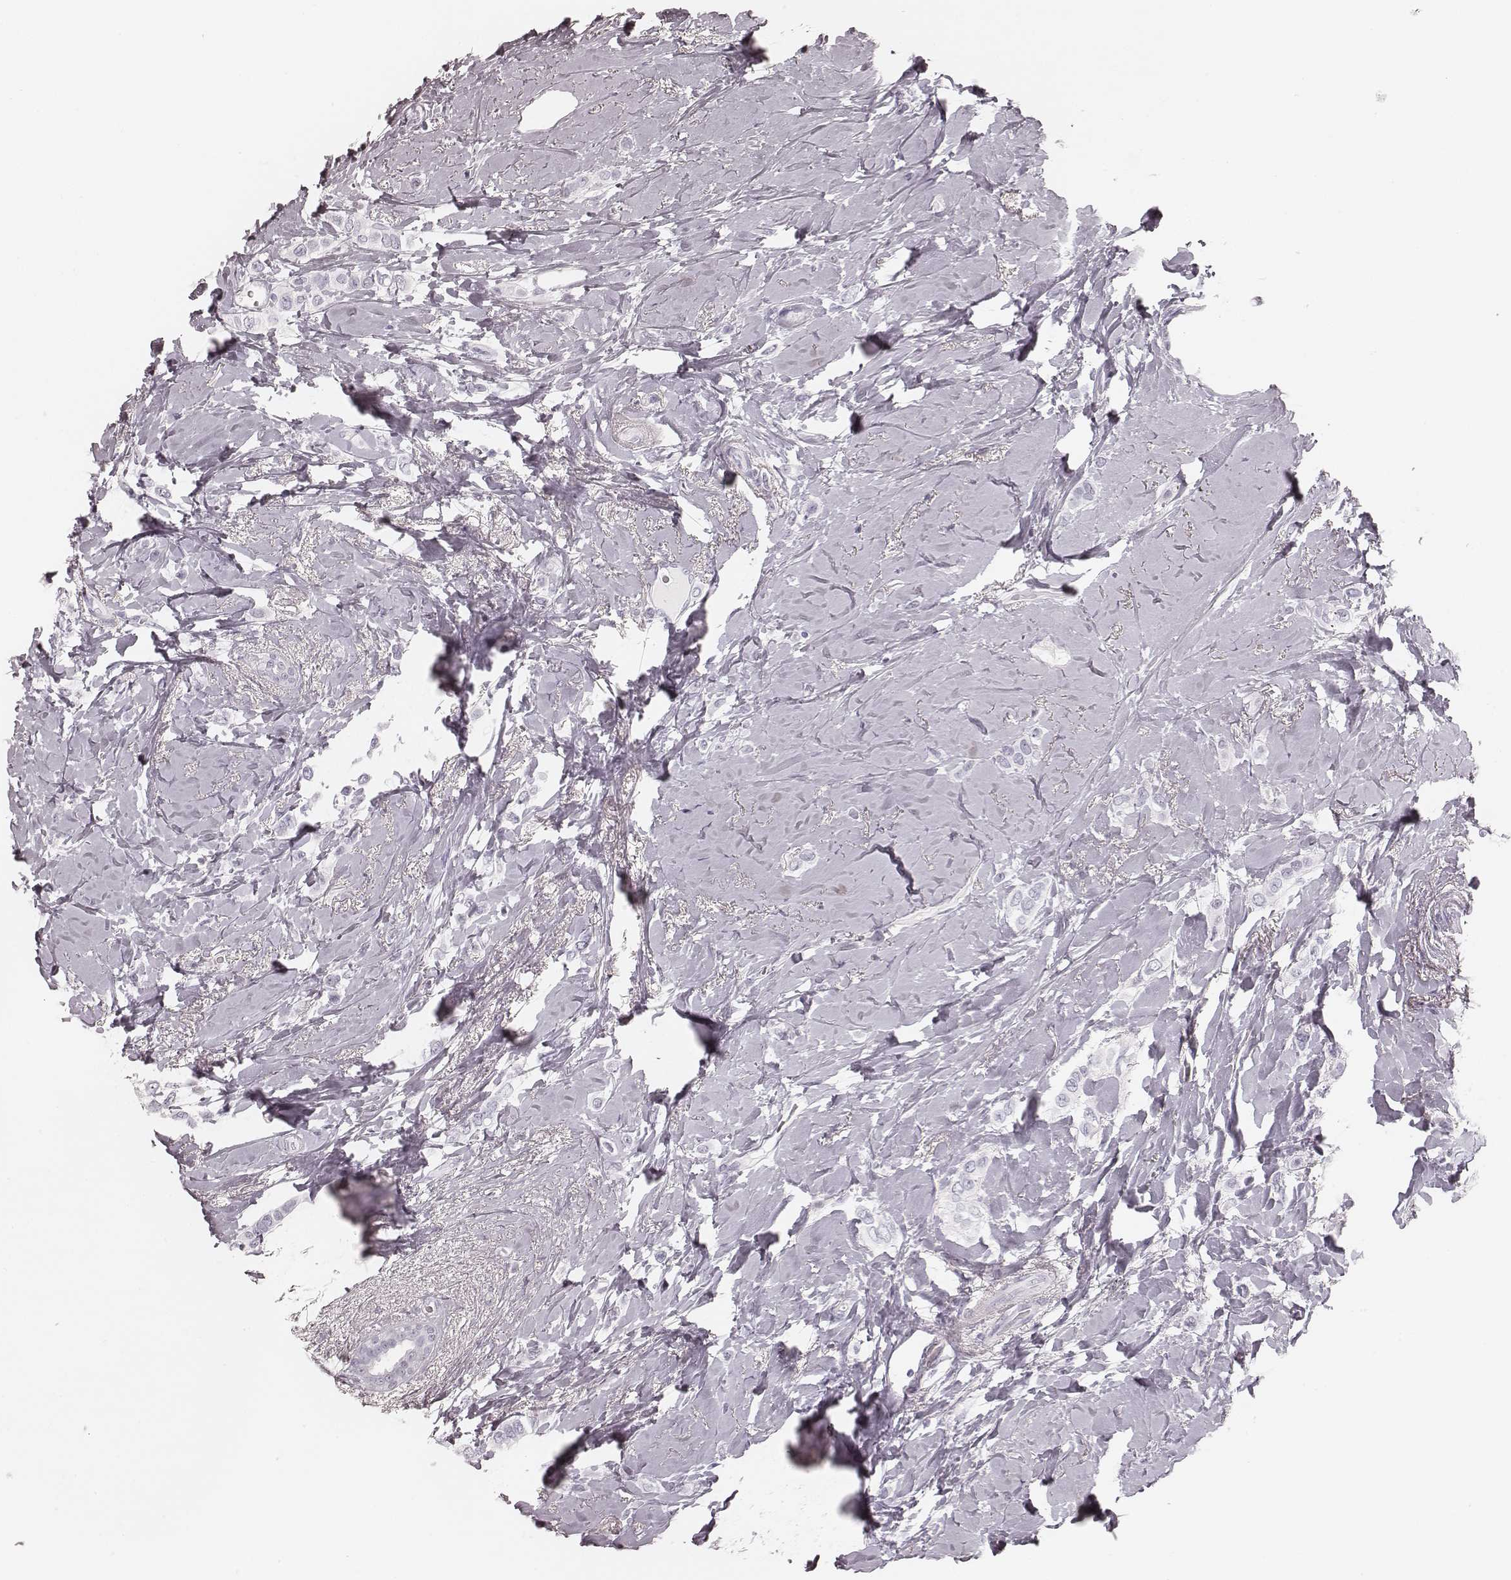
{"staining": {"intensity": "negative", "quantity": "none", "location": "none"}, "tissue": "breast cancer", "cell_type": "Tumor cells", "image_type": "cancer", "snomed": [{"axis": "morphology", "description": "Lobular carcinoma"}, {"axis": "topography", "description": "Breast"}], "caption": "The immunohistochemistry histopathology image has no significant positivity in tumor cells of lobular carcinoma (breast) tissue. (DAB (3,3'-diaminobenzidine) immunohistochemistry, high magnification).", "gene": "MSX1", "patient": {"sex": "female", "age": 66}}